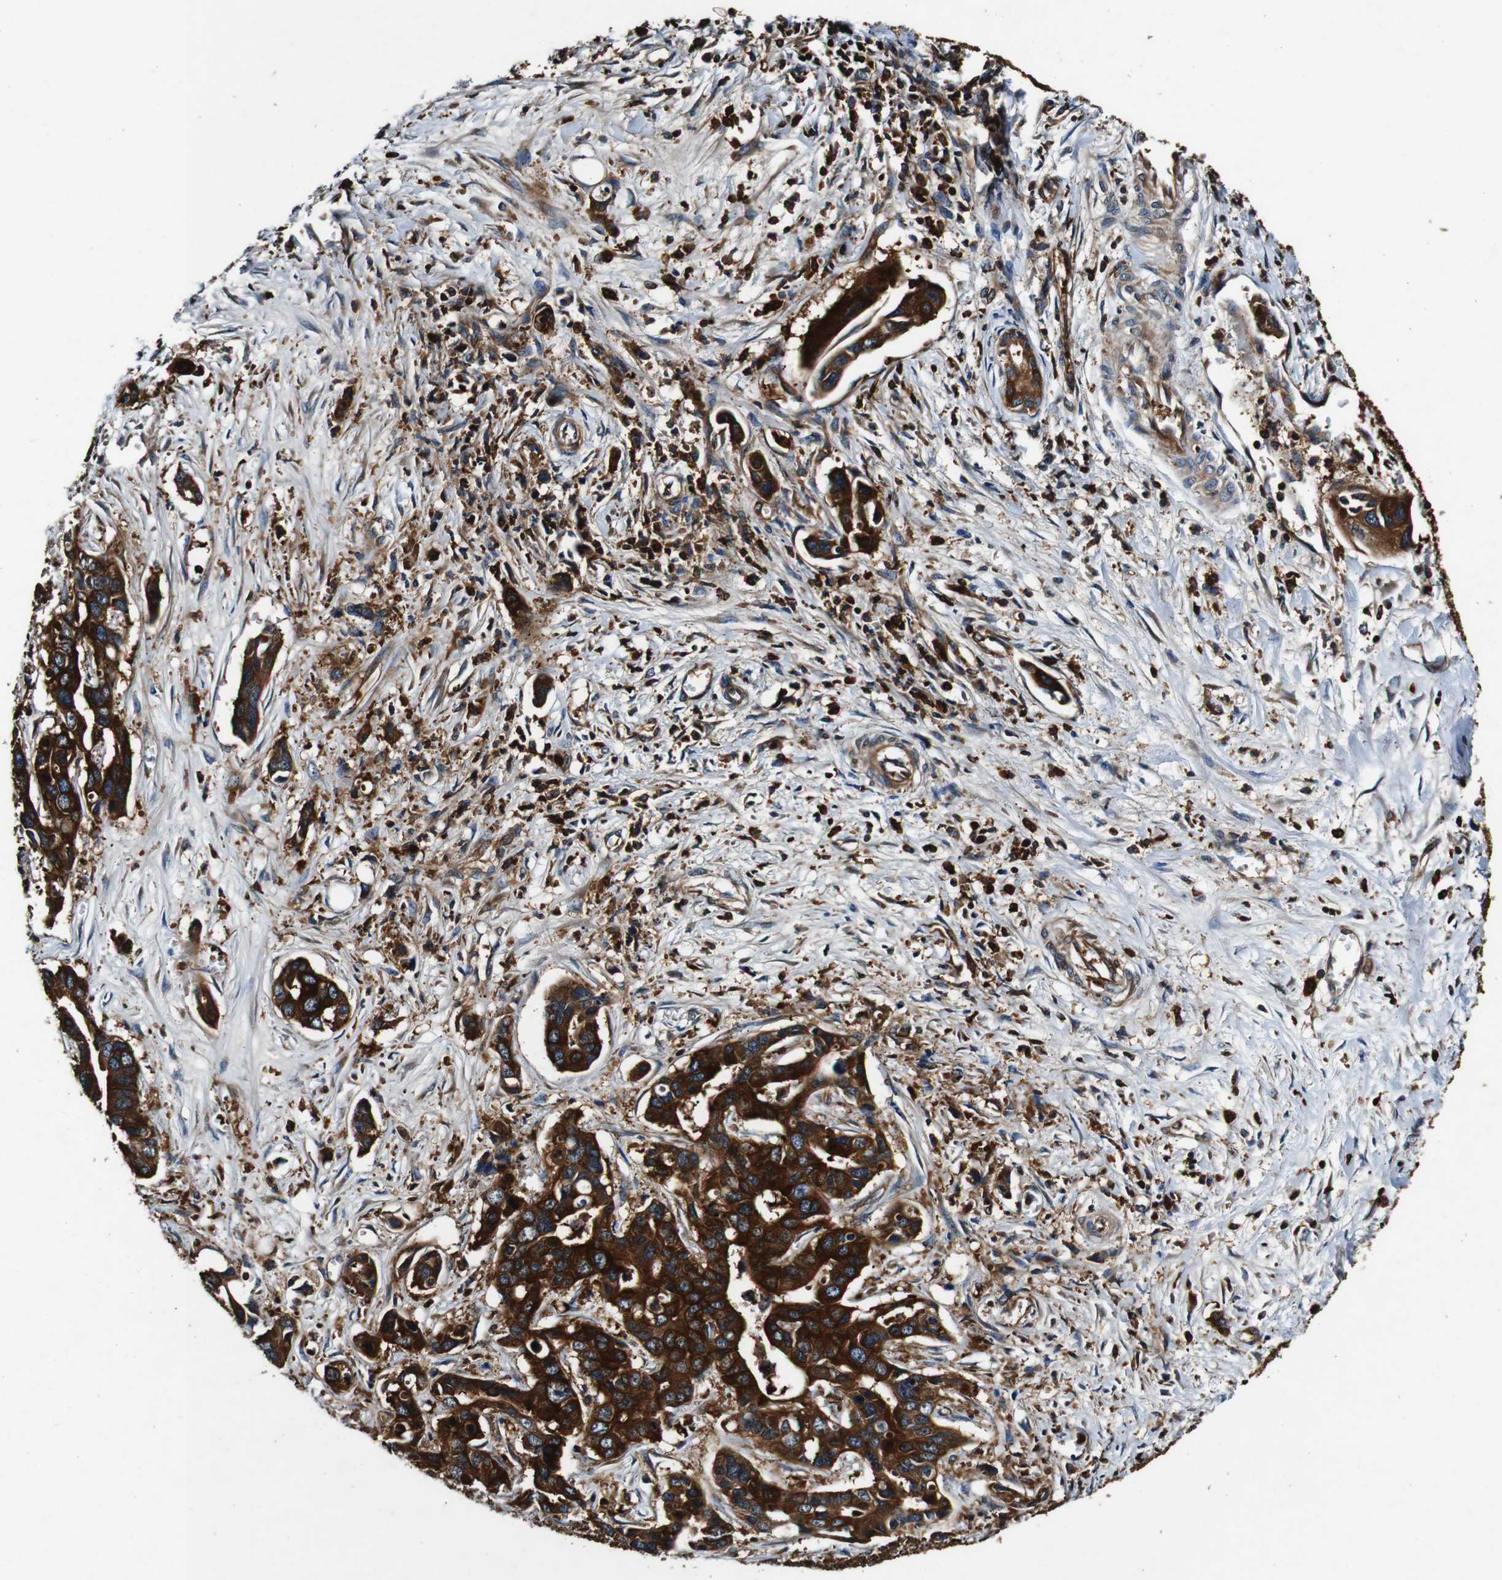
{"staining": {"intensity": "strong", "quantity": ">75%", "location": "cytoplasmic/membranous"}, "tissue": "liver cancer", "cell_type": "Tumor cells", "image_type": "cancer", "snomed": [{"axis": "morphology", "description": "Cholangiocarcinoma"}, {"axis": "topography", "description": "Liver"}], "caption": "Tumor cells demonstrate strong cytoplasmic/membranous expression in about >75% of cells in cholangiocarcinoma (liver).", "gene": "RHOT2", "patient": {"sex": "female", "age": 65}}